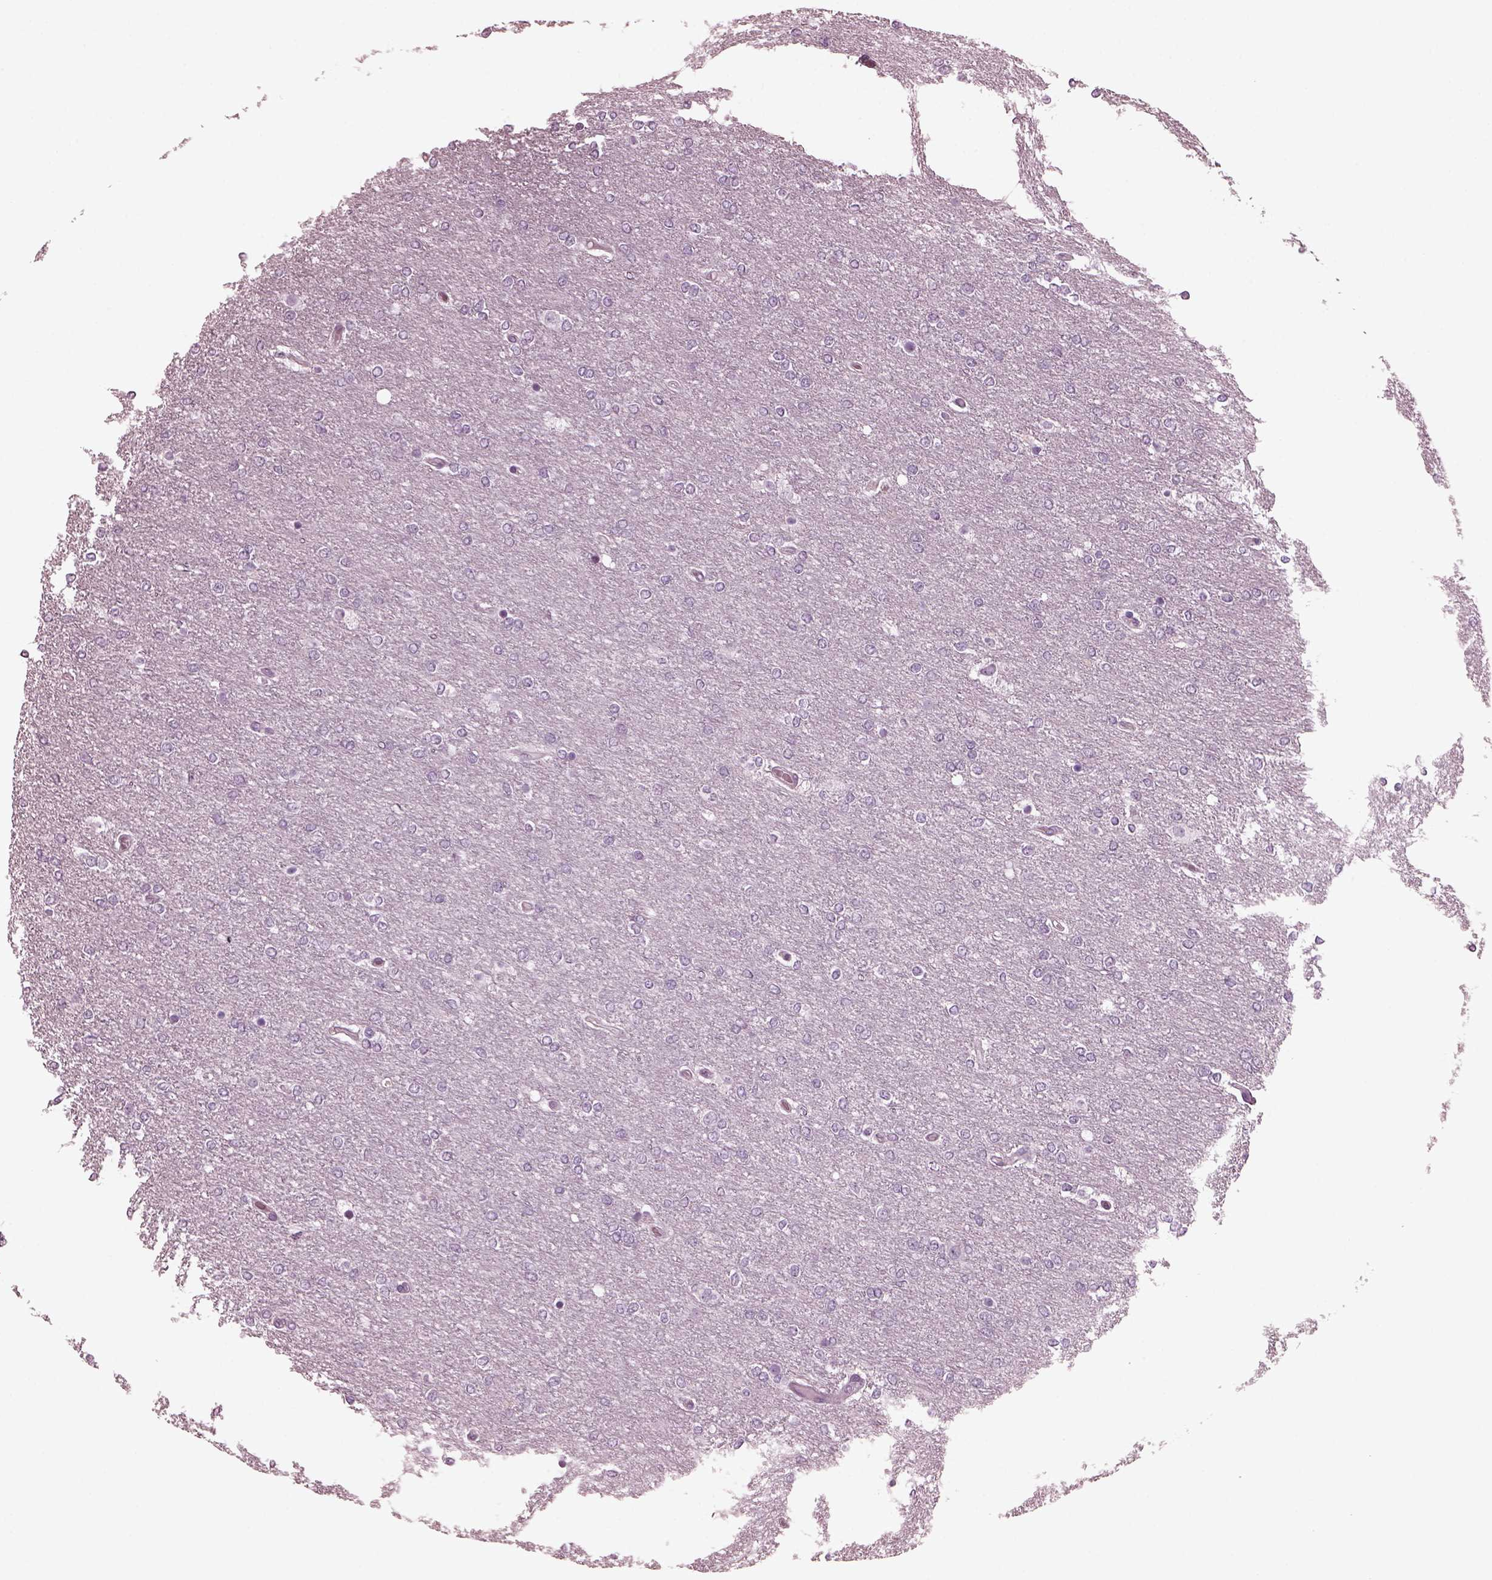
{"staining": {"intensity": "negative", "quantity": "none", "location": "none"}, "tissue": "glioma", "cell_type": "Tumor cells", "image_type": "cancer", "snomed": [{"axis": "morphology", "description": "Glioma, malignant, High grade"}, {"axis": "topography", "description": "Brain"}], "caption": "Tumor cells show no significant staining in glioma.", "gene": "CGA", "patient": {"sex": "female", "age": 61}}